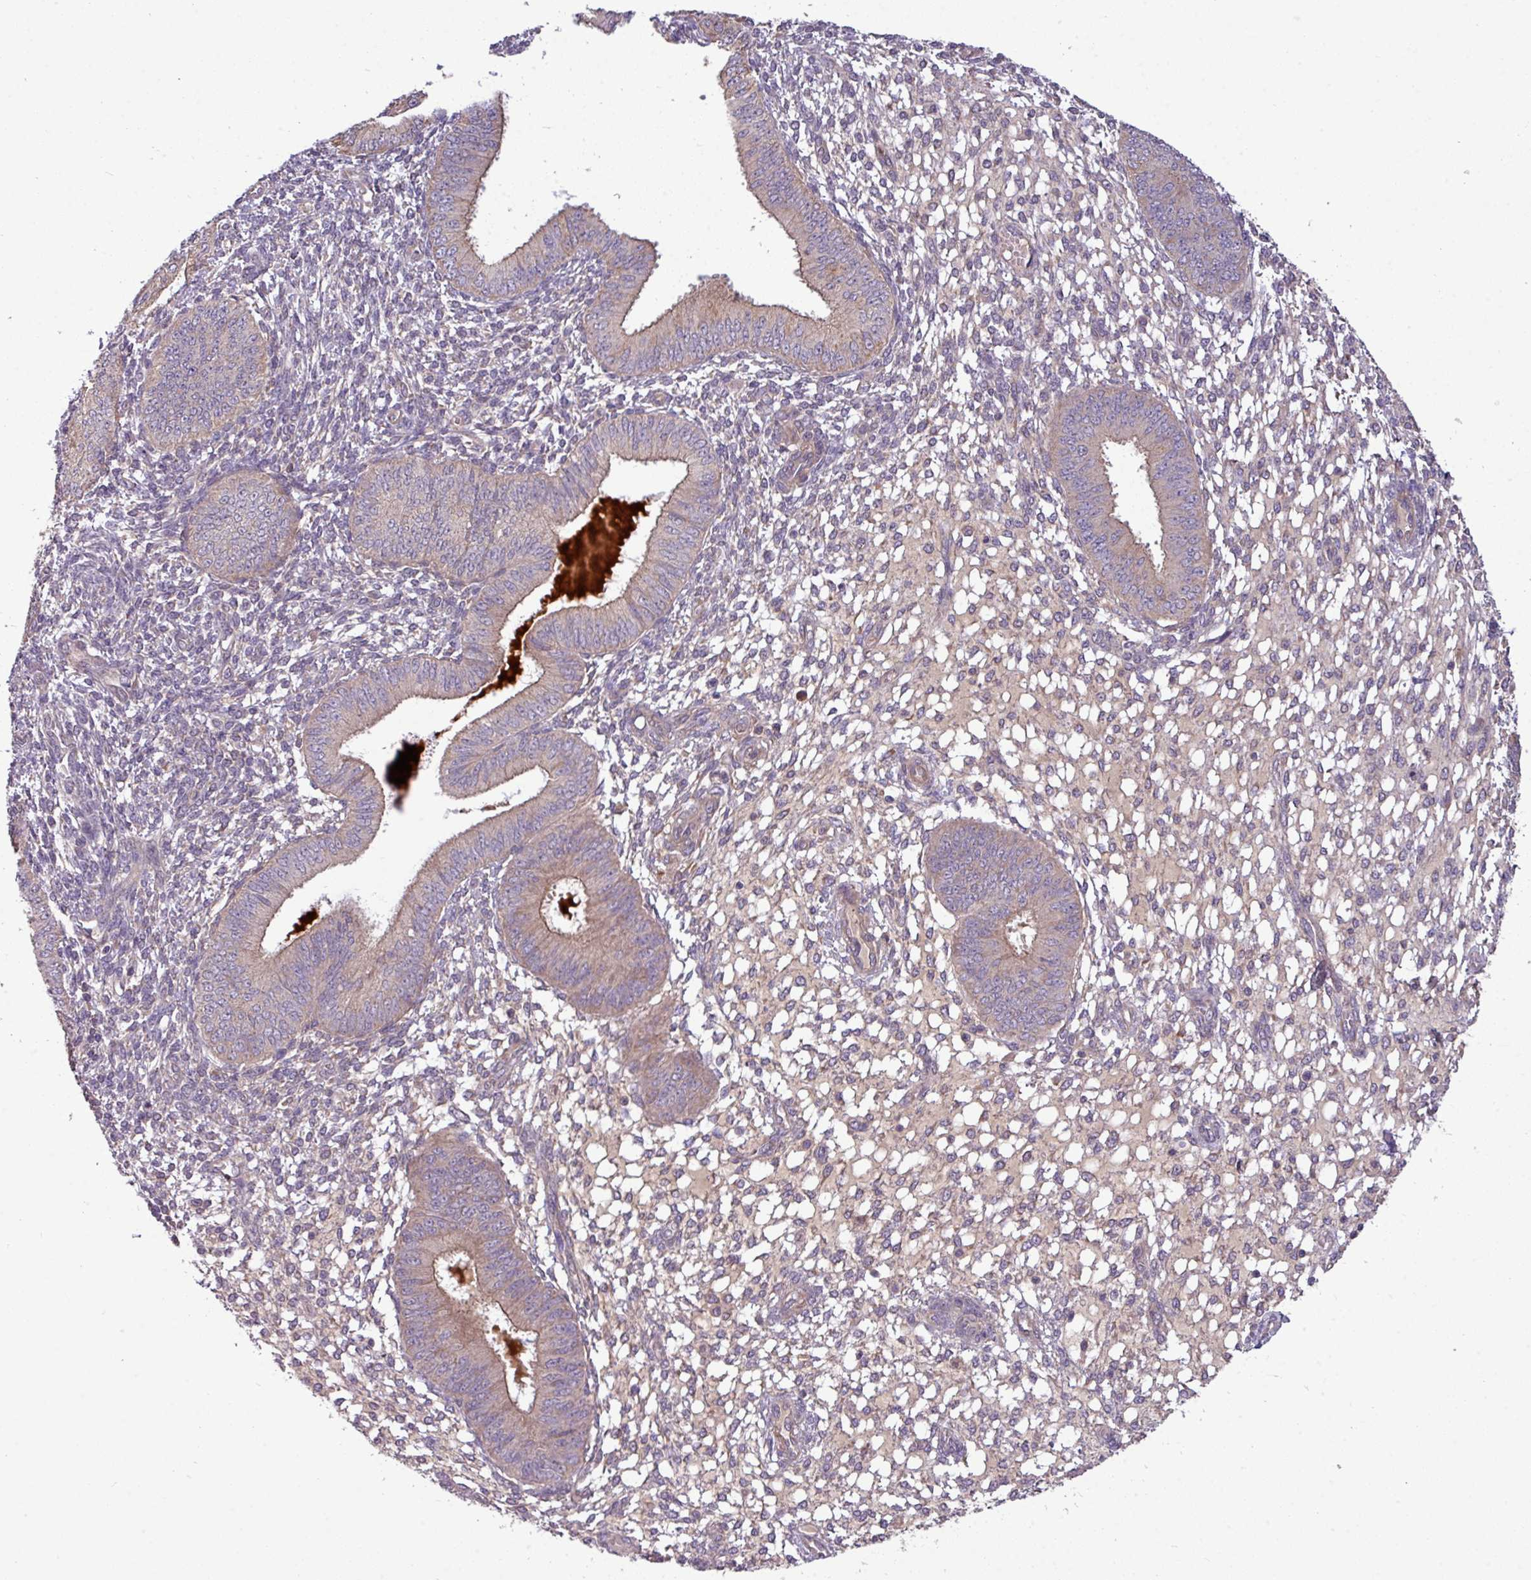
{"staining": {"intensity": "negative", "quantity": "none", "location": "none"}, "tissue": "endometrium", "cell_type": "Cells in endometrial stroma", "image_type": "normal", "snomed": [{"axis": "morphology", "description": "Normal tissue, NOS"}, {"axis": "topography", "description": "Endometrium"}], "caption": "DAB (3,3'-diaminobenzidine) immunohistochemical staining of benign endometrium demonstrates no significant staining in cells in endometrial stroma.", "gene": "PAPLN", "patient": {"sex": "female", "age": 49}}